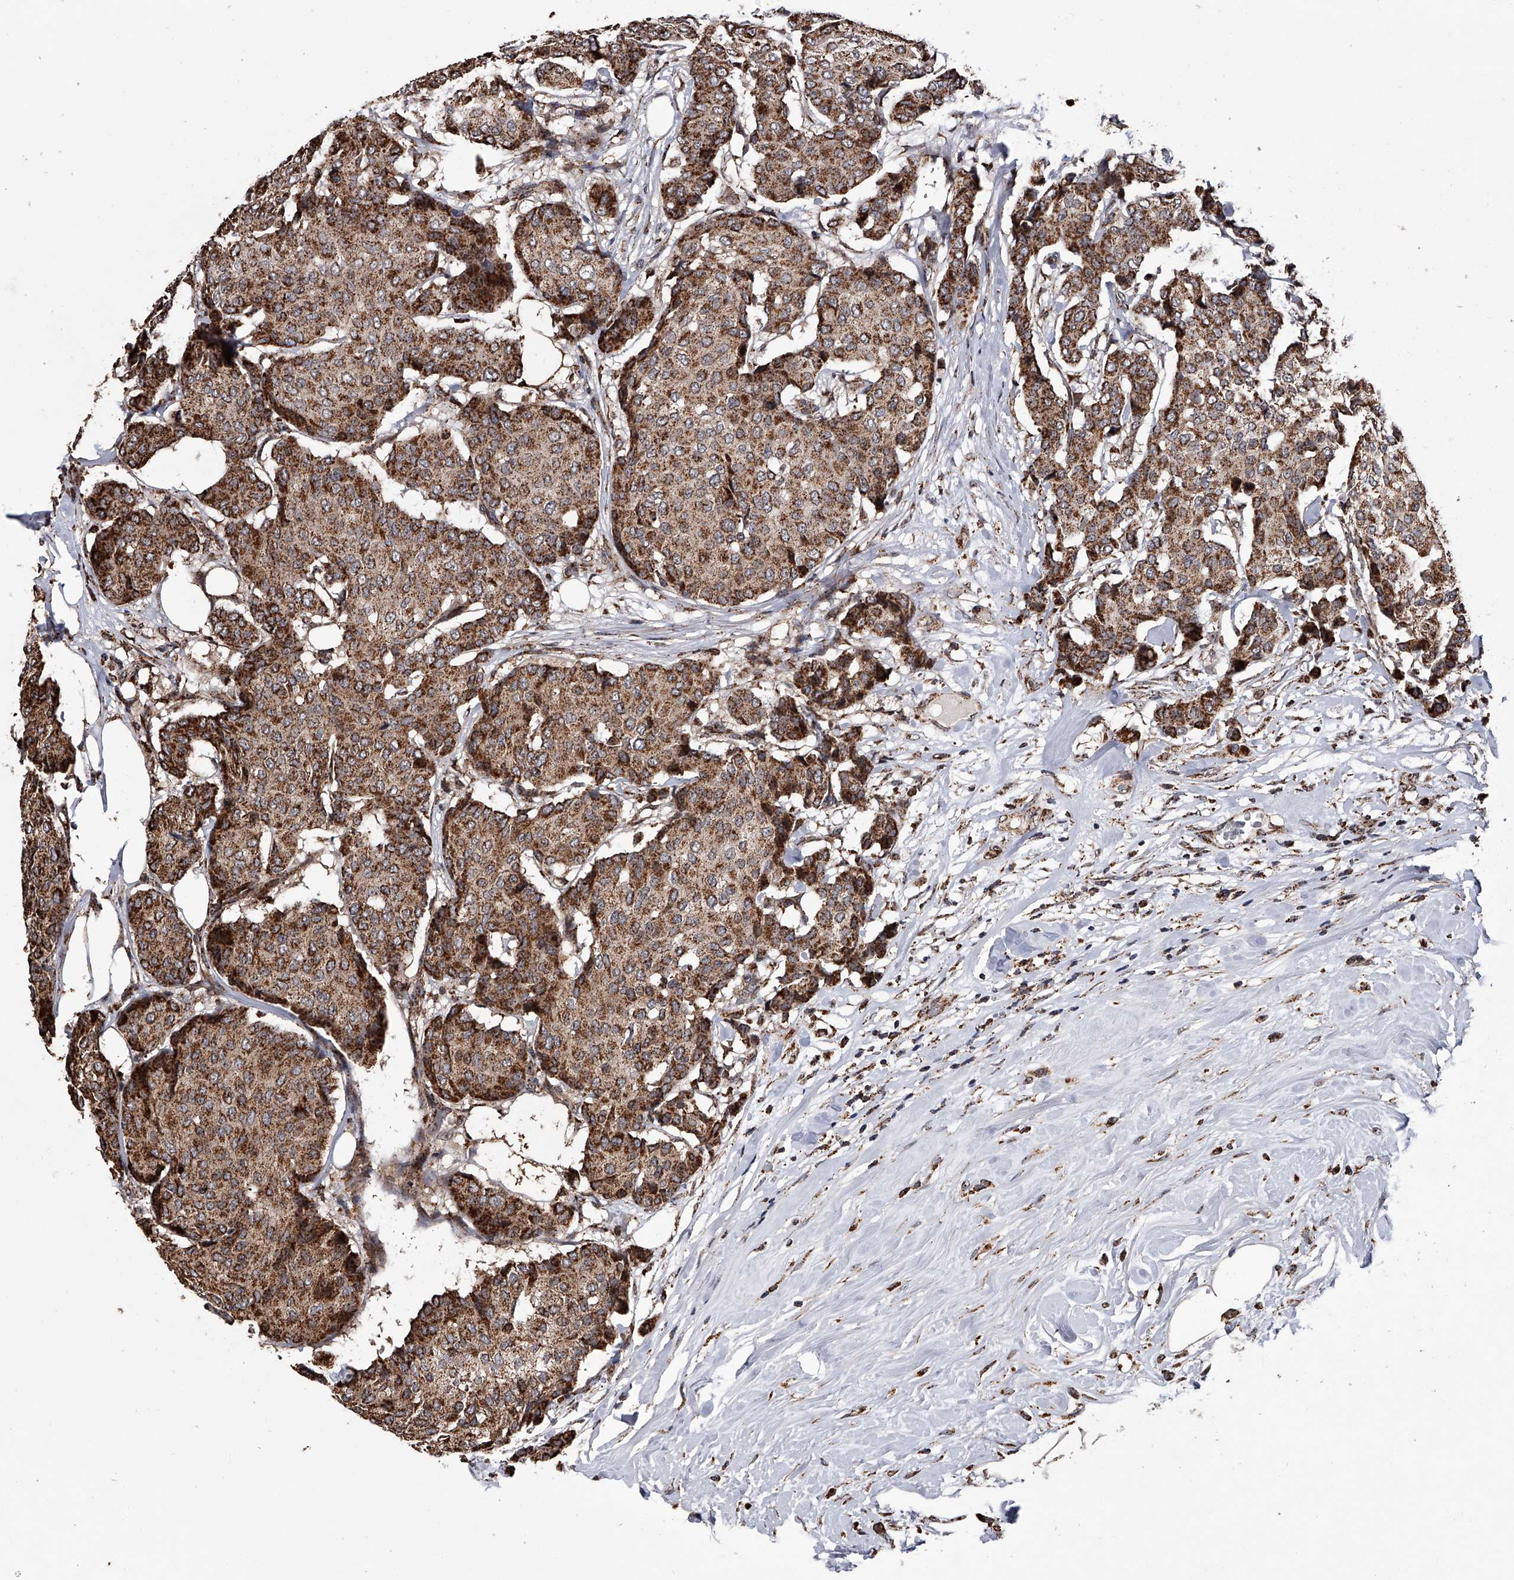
{"staining": {"intensity": "strong", "quantity": "25%-75%", "location": "cytoplasmic/membranous"}, "tissue": "breast cancer", "cell_type": "Tumor cells", "image_type": "cancer", "snomed": [{"axis": "morphology", "description": "Duct carcinoma"}, {"axis": "topography", "description": "Breast"}], "caption": "Protein expression analysis of human breast cancer (invasive ductal carcinoma) reveals strong cytoplasmic/membranous staining in approximately 25%-75% of tumor cells. The protein is shown in brown color, while the nuclei are stained blue.", "gene": "SMPDL3A", "patient": {"sex": "female", "age": 75}}